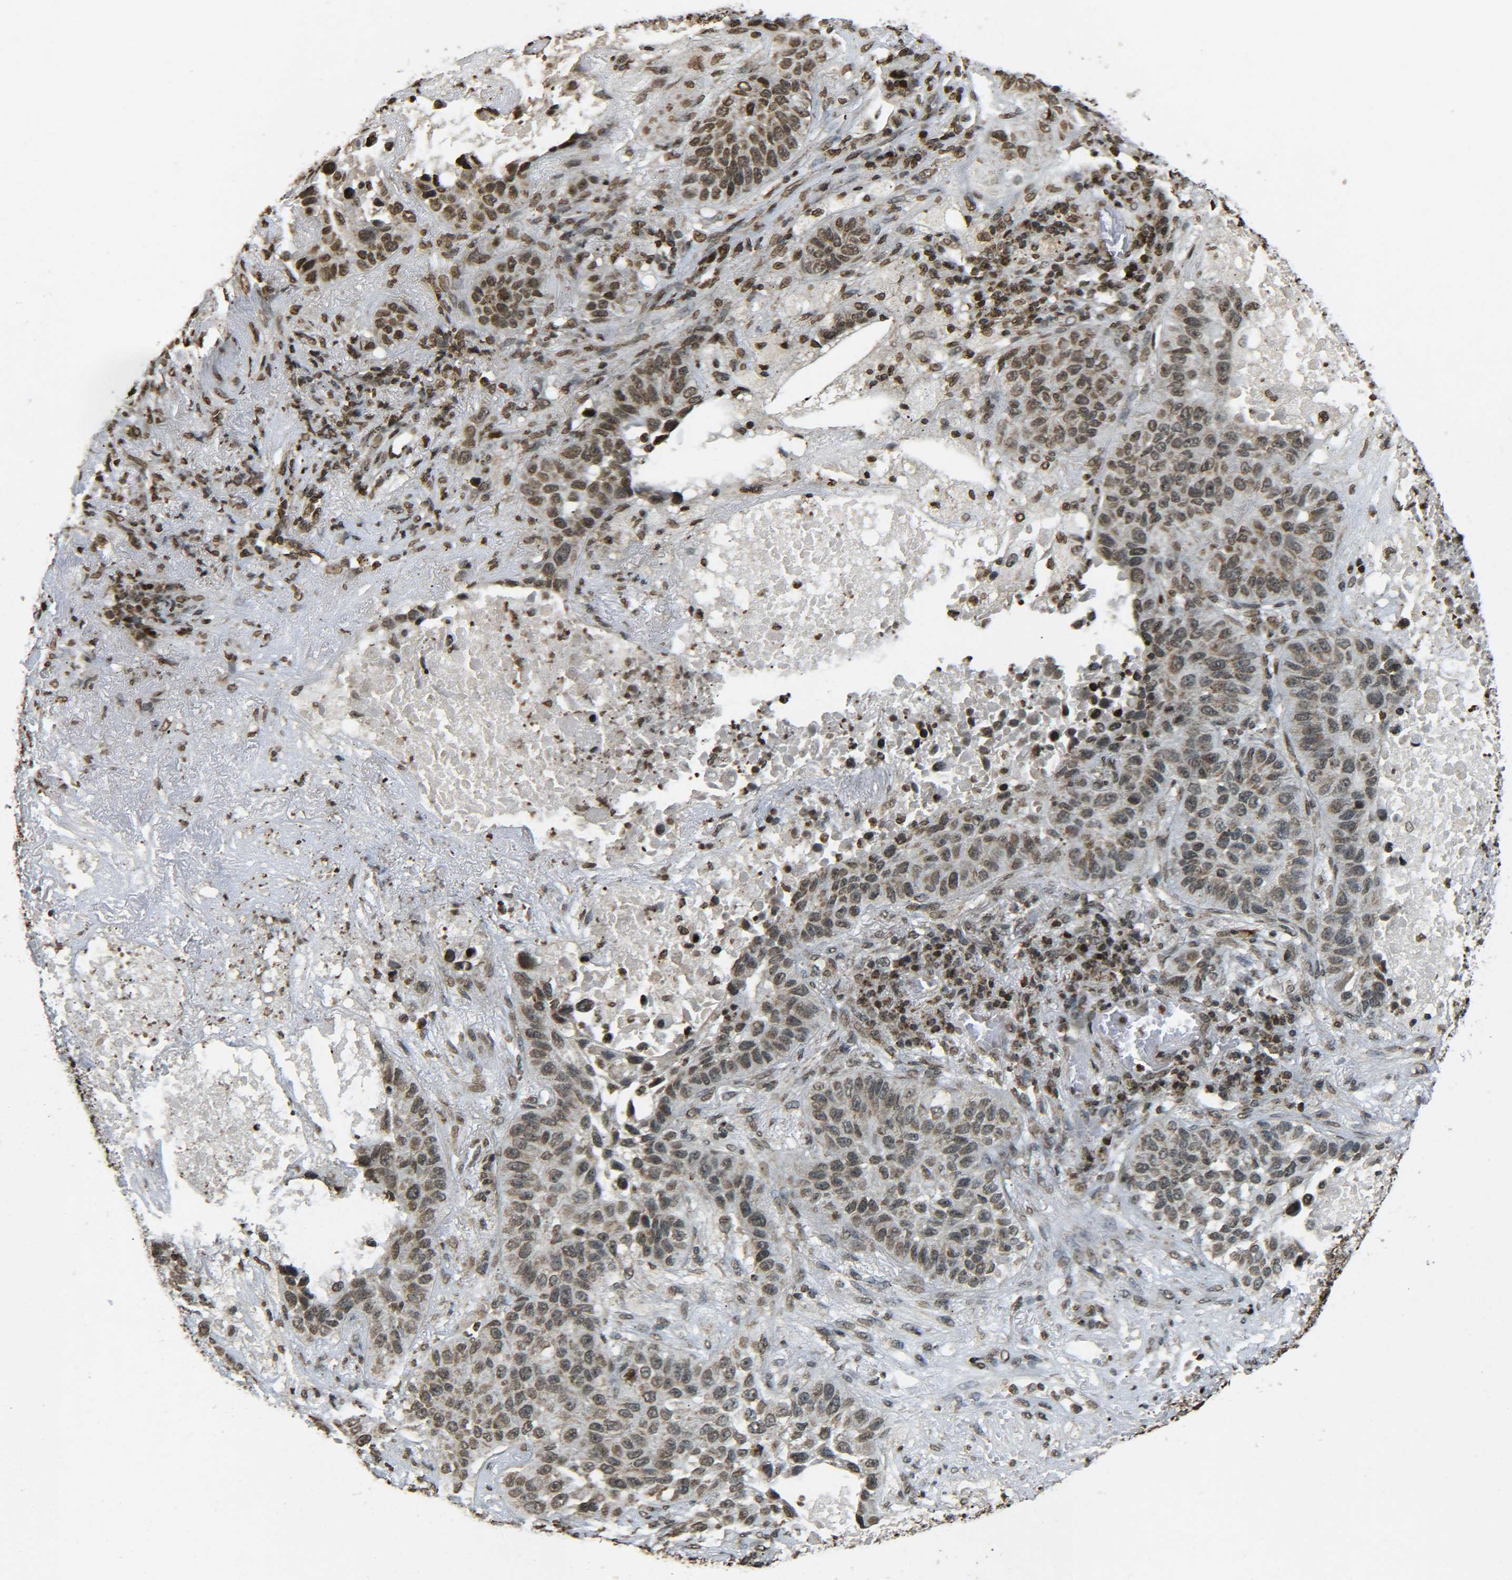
{"staining": {"intensity": "moderate", "quantity": ">75%", "location": "nuclear"}, "tissue": "lung cancer", "cell_type": "Tumor cells", "image_type": "cancer", "snomed": [{"axis": "morphology", "description": "Squamous cell carcinoma, NOS"}, {"axis": "topography", "description": "Lung"}], "caption": "High-power microscopy captured an IHC image of lung cancer (squamous cell carcinoma), revealing moderate nuclear positivity in approximately >75% of tumor cells. The staining is performed using DAB brown chromogen to label protein expression. The nuclei are counter-stained blue using hematoxylin.", "gene": "NEUROG2", "patient": {"sex": "male", "age": 57}}